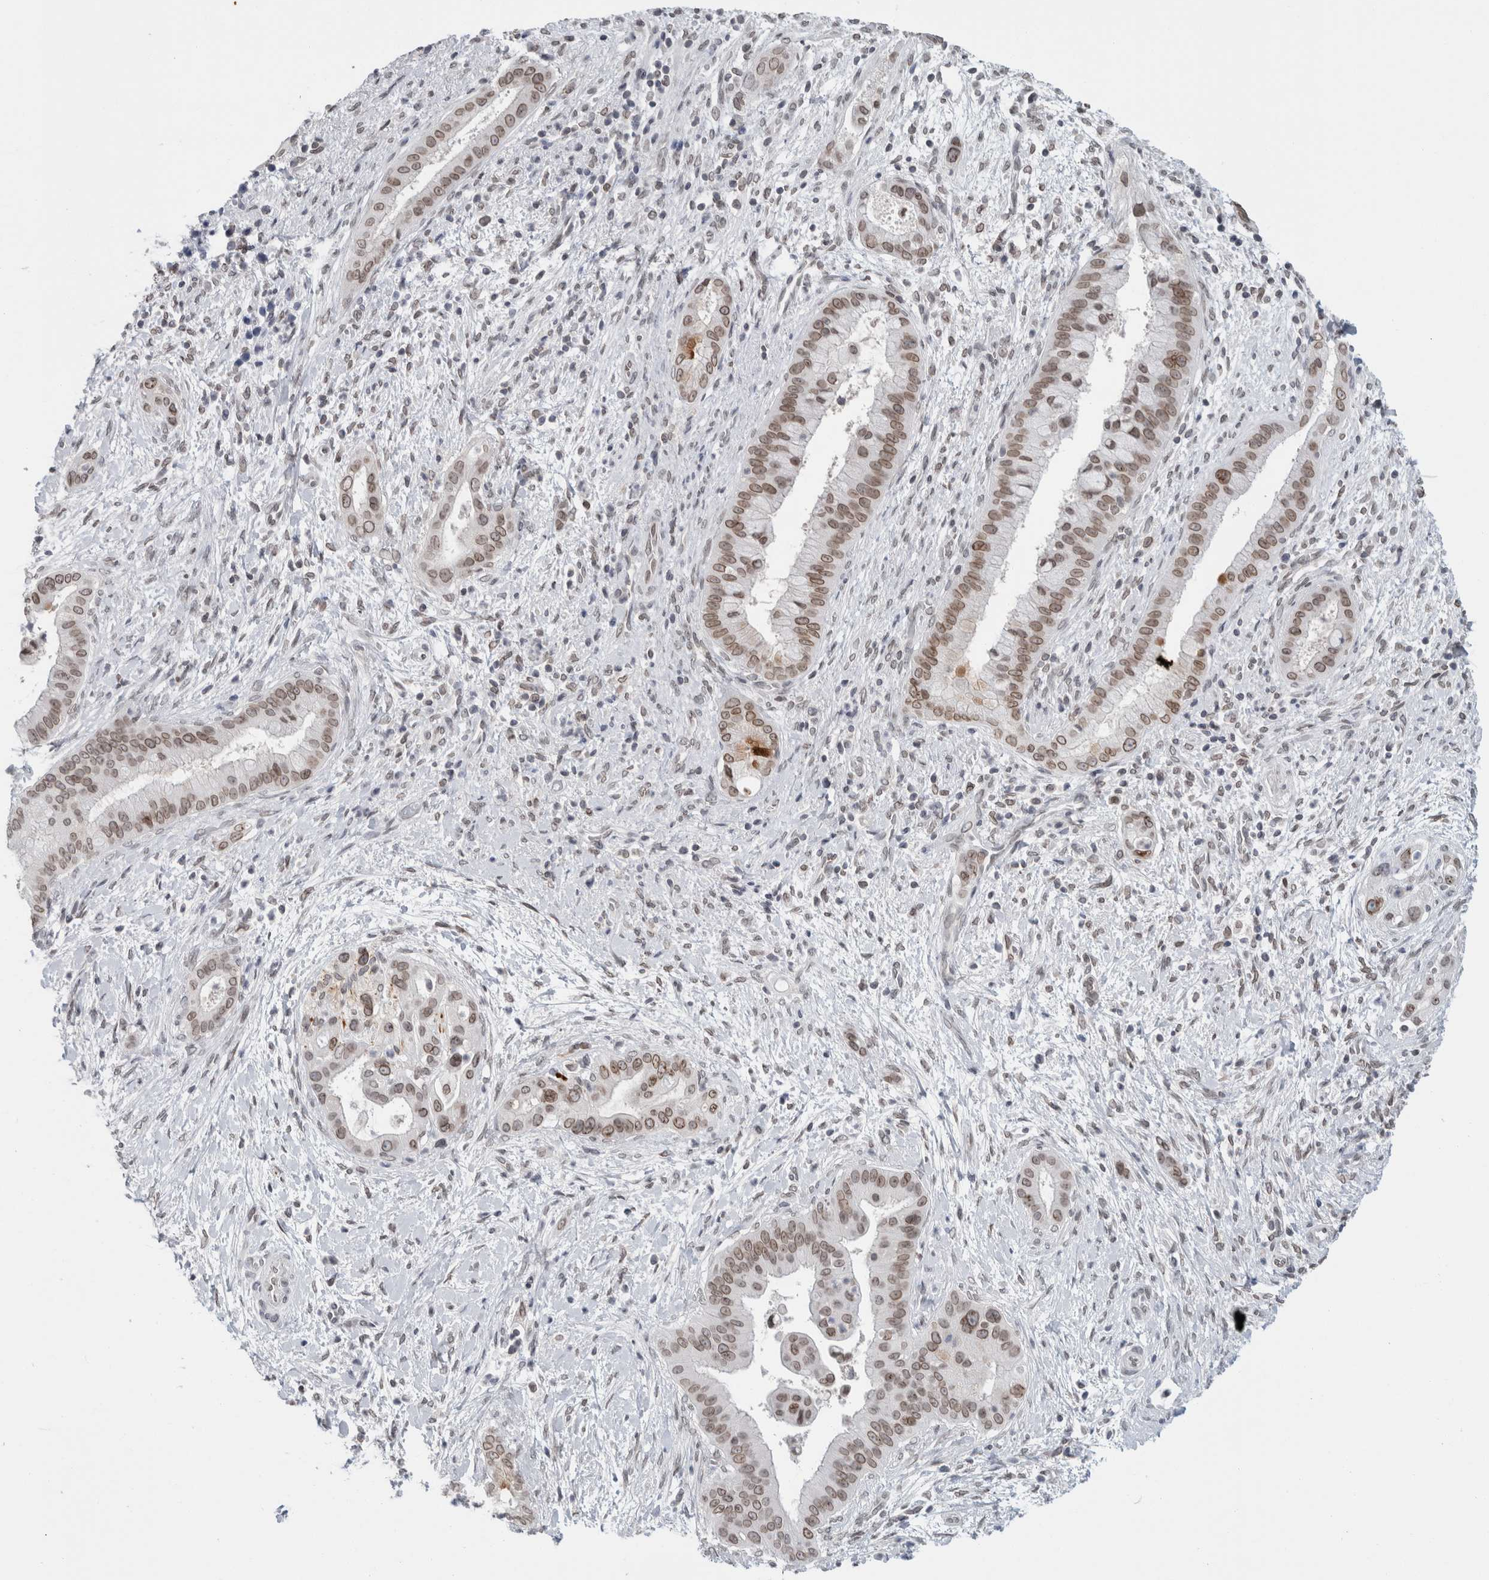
{"staining": {"intensity": "weak", "quantity": ">75%", "location": "cytoplasmic/membranous,nuclear"}, "tissue": "liver cancer", "cell_type": "Tumor cells", "image_type": "cancer", "snomed": [{"axis": "morphology", "description": "Cholangiocarcinoma"}, {"axis": "topography", "description": "Liver"}], "caption": "Immunohistochemistry of liver cancer (cholangiocarcinoma) displays low levels of weak cytoplasmic/membranous and nuclear expression in about >75% of tumor cells.", "gene": "ZNF770", "patient": {"sex": "female", "age": 54}}